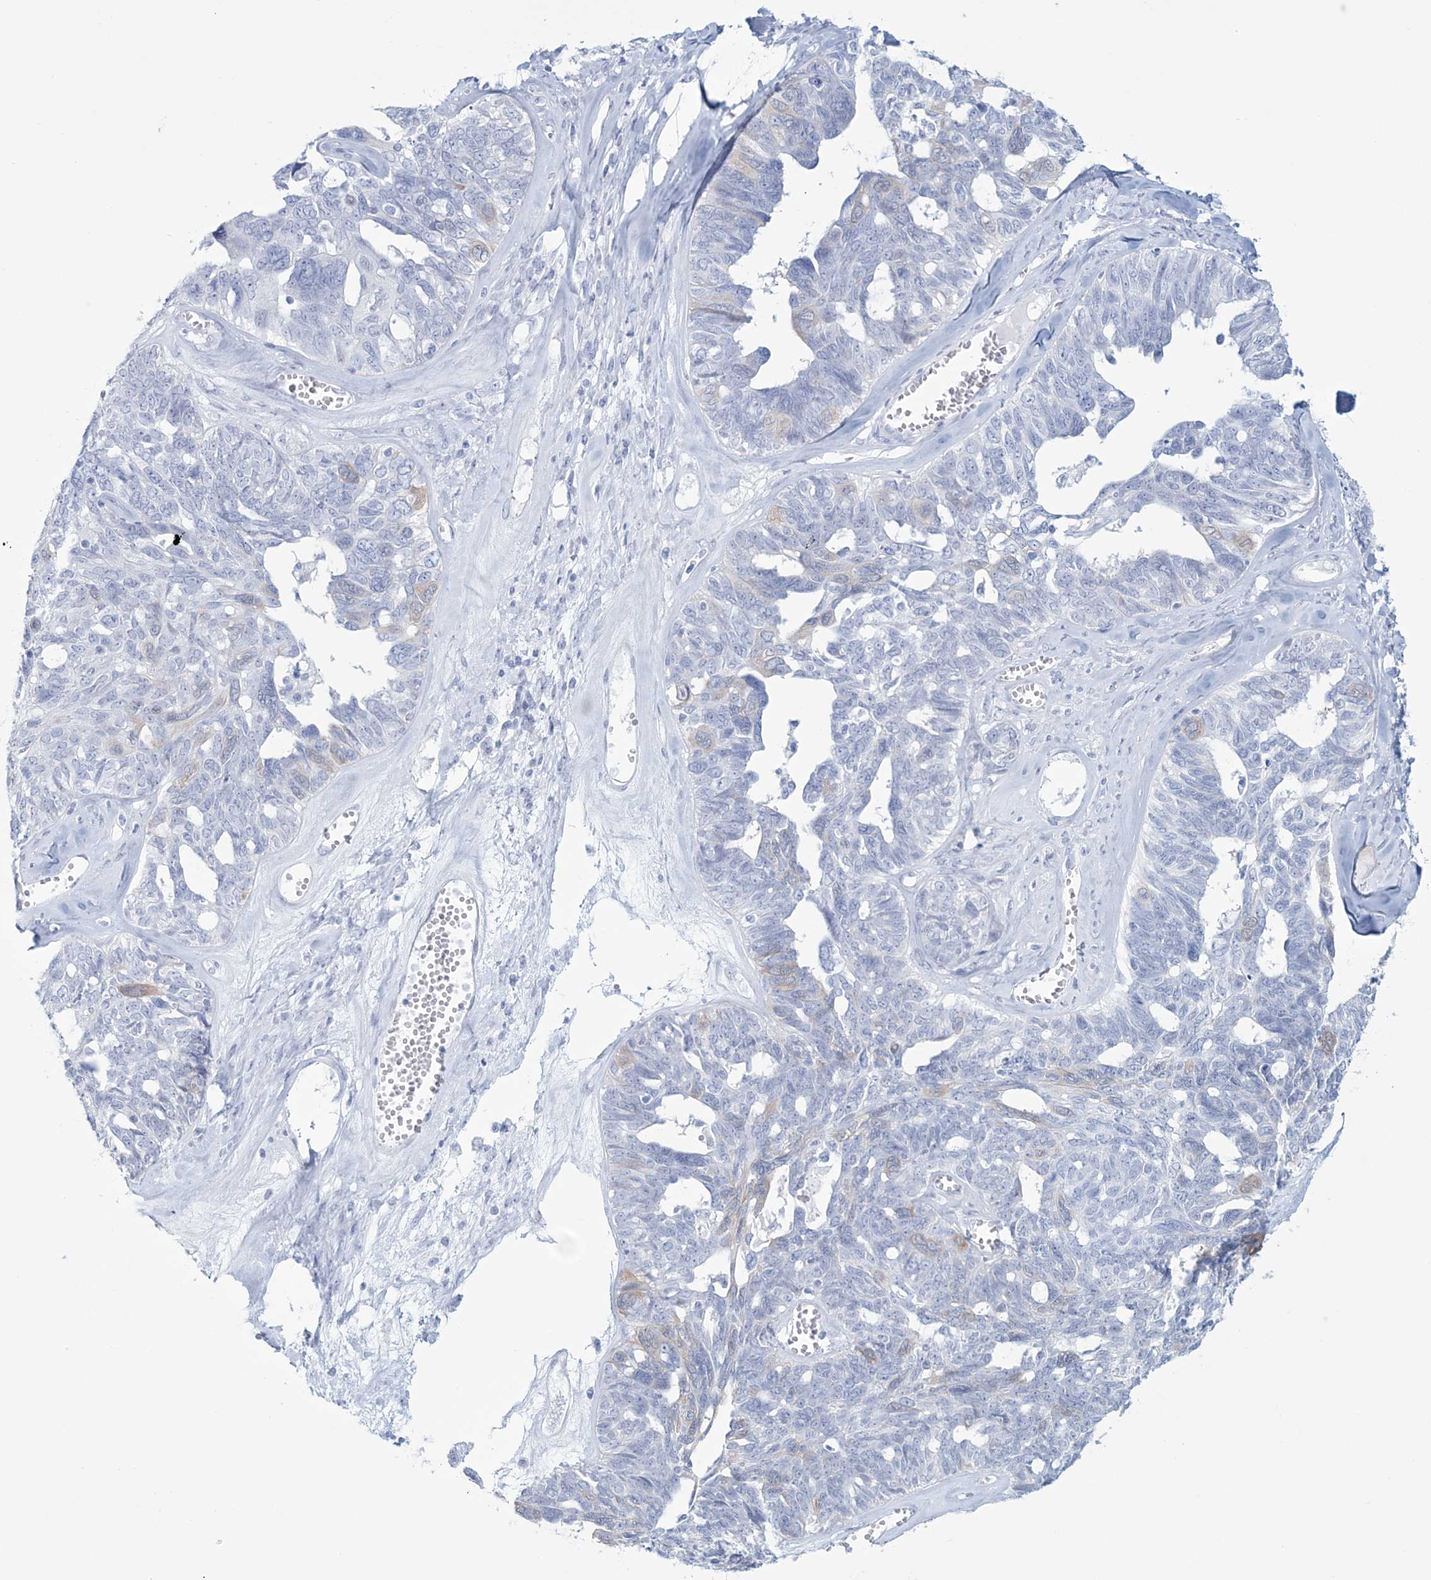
{"staining": {"intensity": "weak", "quantity": "<25%", "location": "cytoplasmic/membranous"}, "tissue": "ovarian cancer", "cell_type": "Tumor cells", "image_type": "cancer", "snomed": [{"axis": "morphology", "description": "Cystadenocarcinoma, serous, NOS"}, {"axis": "topography", "description": "Ovary"}], "caption": "DAB immunohistochemical staining of human ovarian cancer (serous cystadenocarcinoma) displays no significant expression in tumor cells.", "gene": "DPCD", "patient": {"sex": "female", "age": 79}}